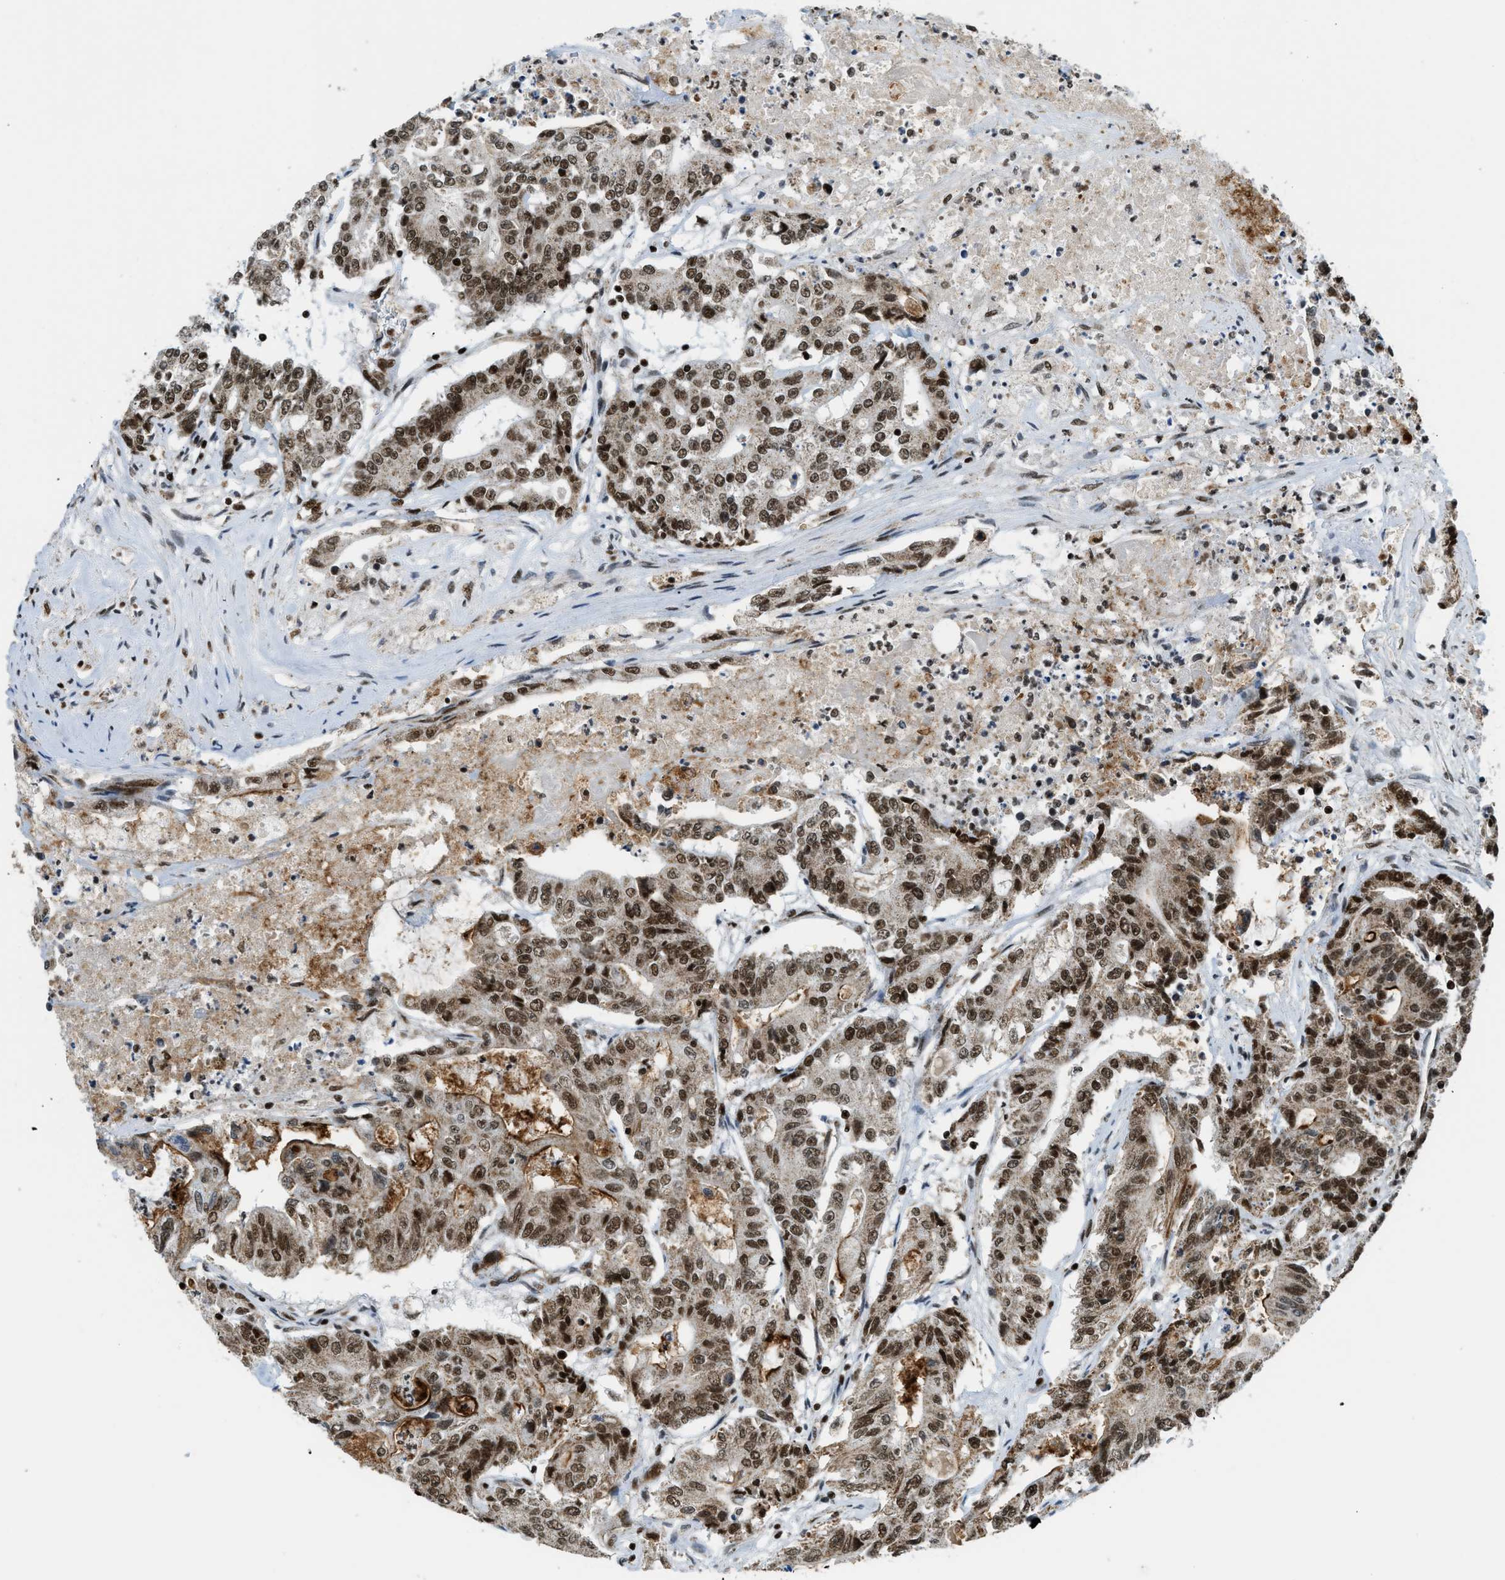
{"staining": {"intensity": "moderate", "quantity": ">75%", "location": "cytoplasmic/membranous,nuclear"}, "tissue": "colorectal cancer", "cell_type": "Tumor cells", "image_type": "cancer", "snomed": [{"axis": "morphology", "description": "Adenocarcinoma, NOS"}, {"axis": "topography", "description": "Colon"}], "caption": "Human colorectal cancer (adenocarcinoma) stained with a protein marker exhibits moderate staining in tumor cells.", "gene": "GABPB1", "patient": {"sex": "female", "age": 77}}